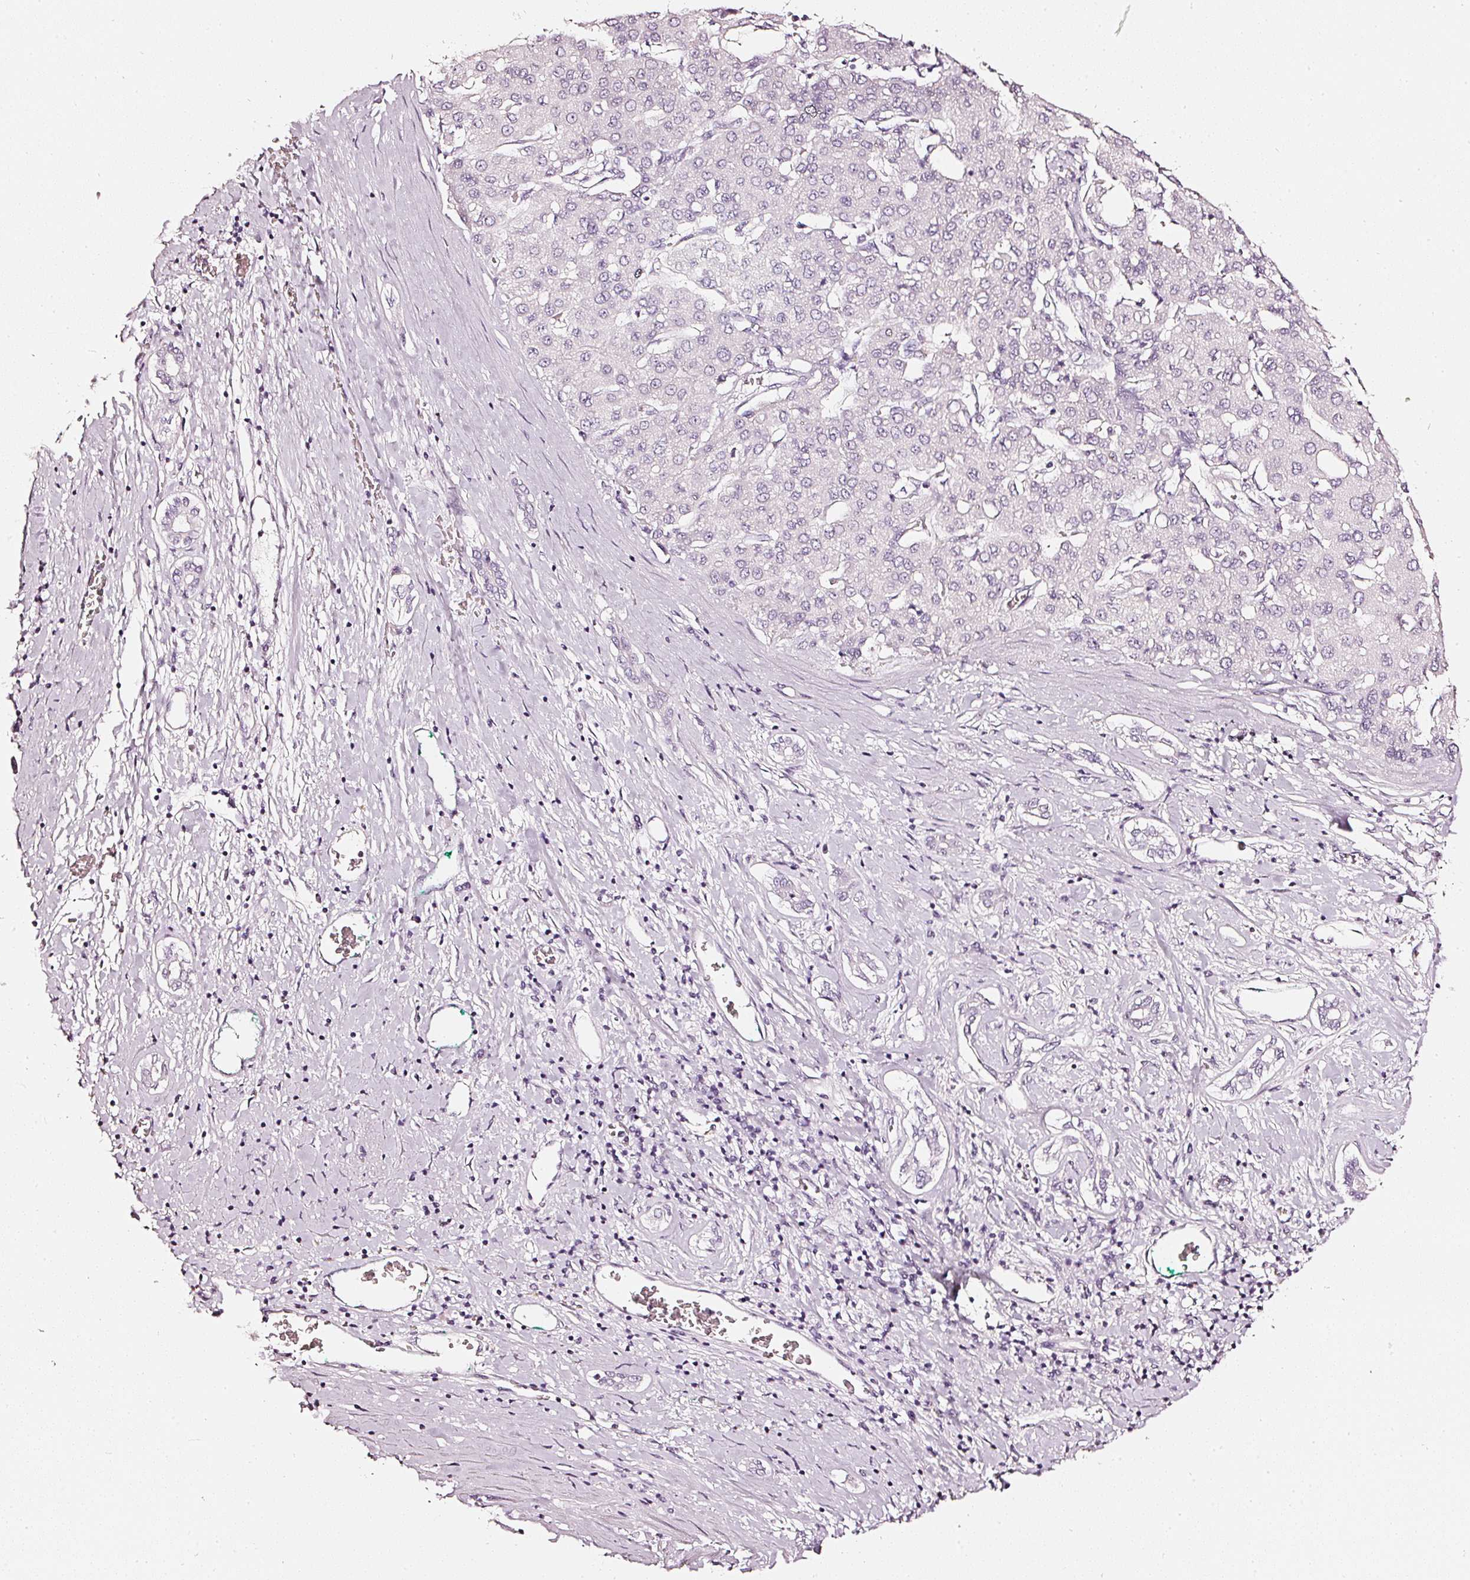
{"staining": {"intensity": "negative", "quantity": "none", "location": "none"}, "tissue": "liver cancer", "cell_type": "Tumor cells", "image_type": "cancer", "snomed": [{"axis": "morphology", "description": "Carcinoma, Hepatocellular, NOS"}, {"axis": "topography", "description": "Liver"}], "caption": "IHC photomicrograph of neoplastic tissue: liver cancer (hepatocellular carcinoma) stained with DAB (3,3'-diaminobenzidine) reveals no significant protein staining in tumor cells.", "gene": "CNP", "patient": {"sex": "male", "age": 65}}